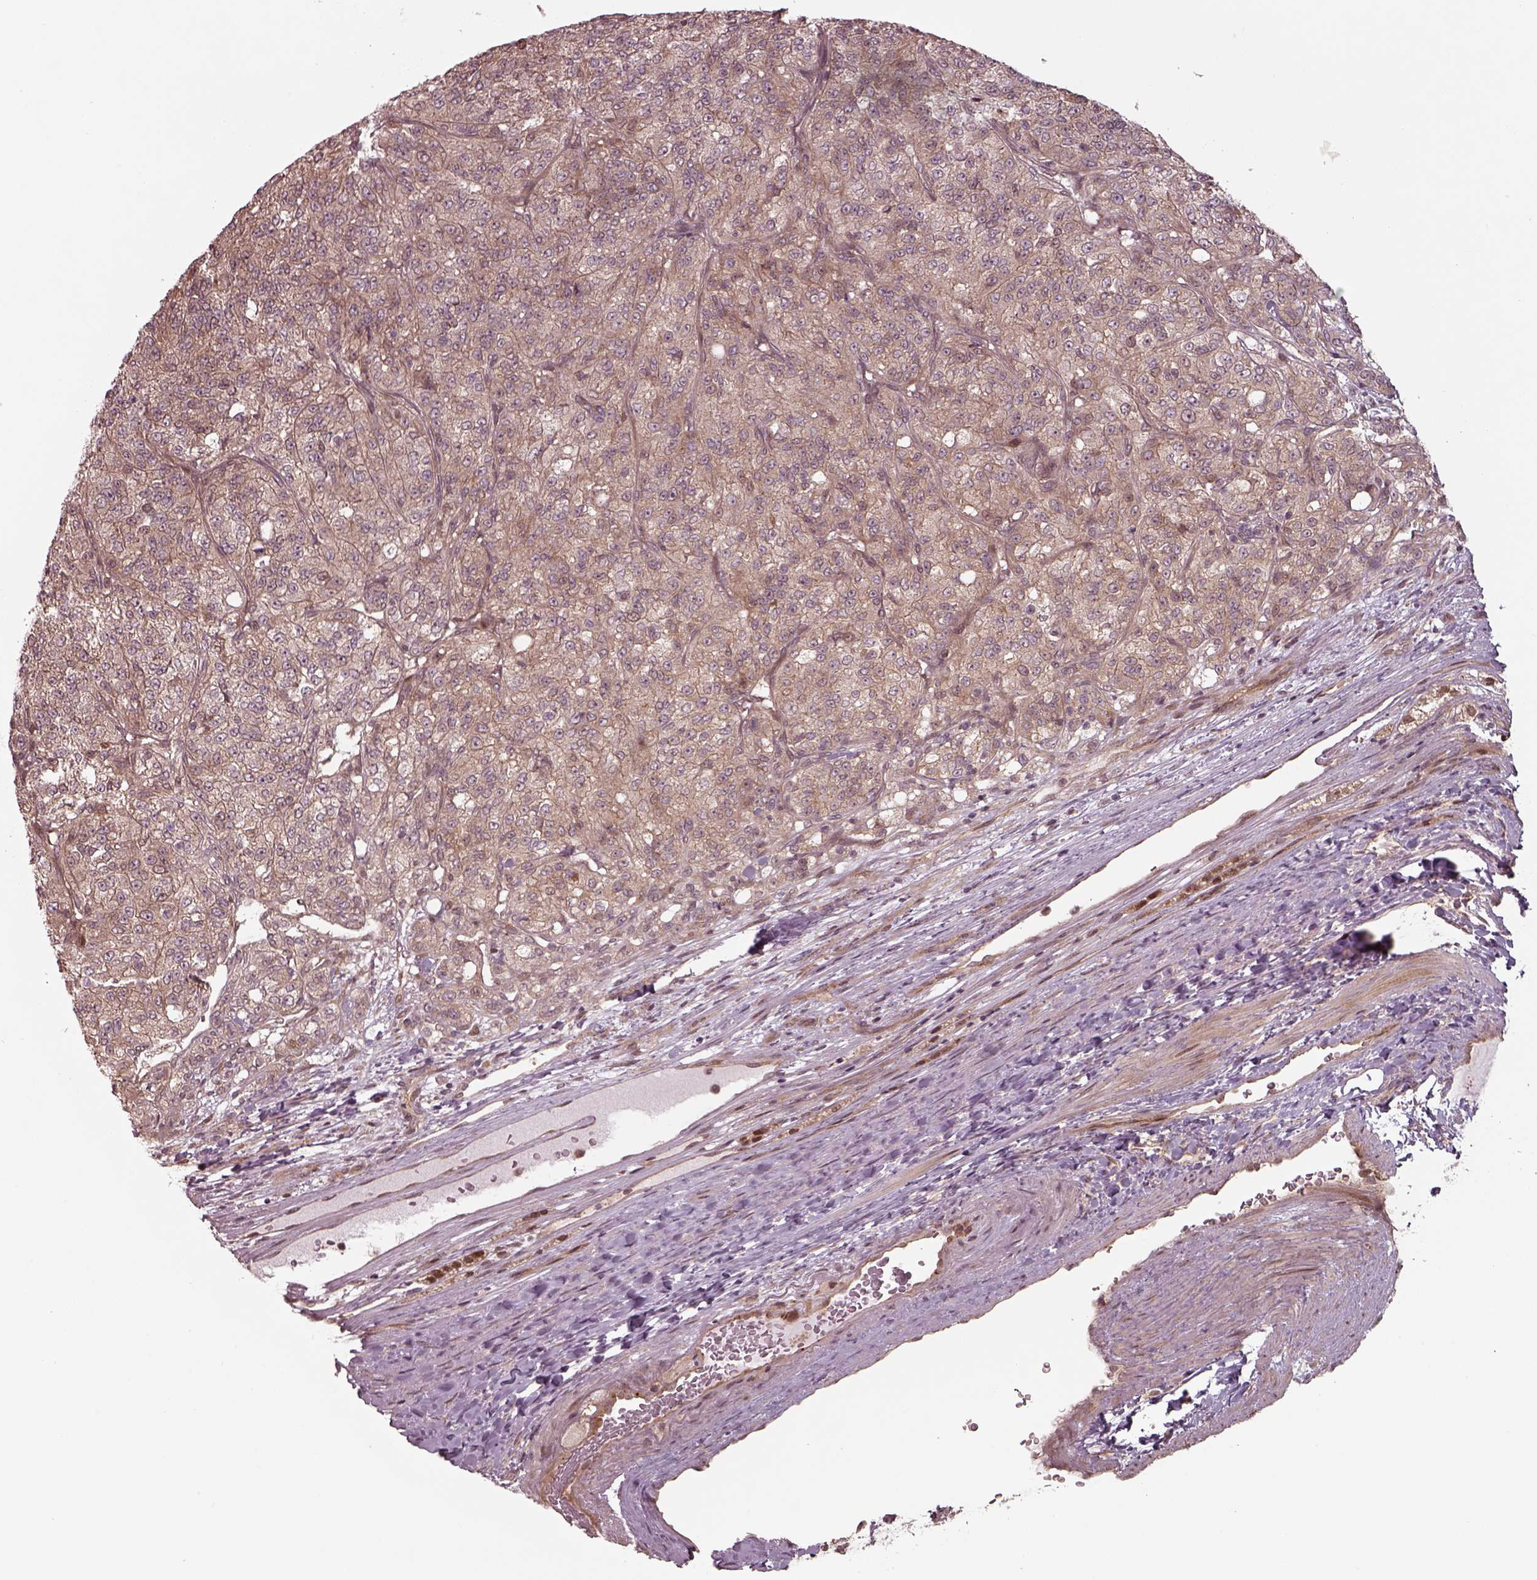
{"staining": {"intensity": "weak", "quantity": "25%-75%", "location": "cytoplasmic/membranous"}, "tissue": "renal cancer", "cell_type": "Tumor cells", "image_type": "cancer", "snomed": [{"axis": "morphology", "description": "Adenocarcinoma, NOS"}, {"axis": "topography", "description": "Kidney"}], "caption": "A brown stain labels weak cytoplasmic/membranous staining of a protein in renal adenocarcinoma tumor cells.", "gene": "CHMP3", "patient": {"sex": "female", "age": 63}}